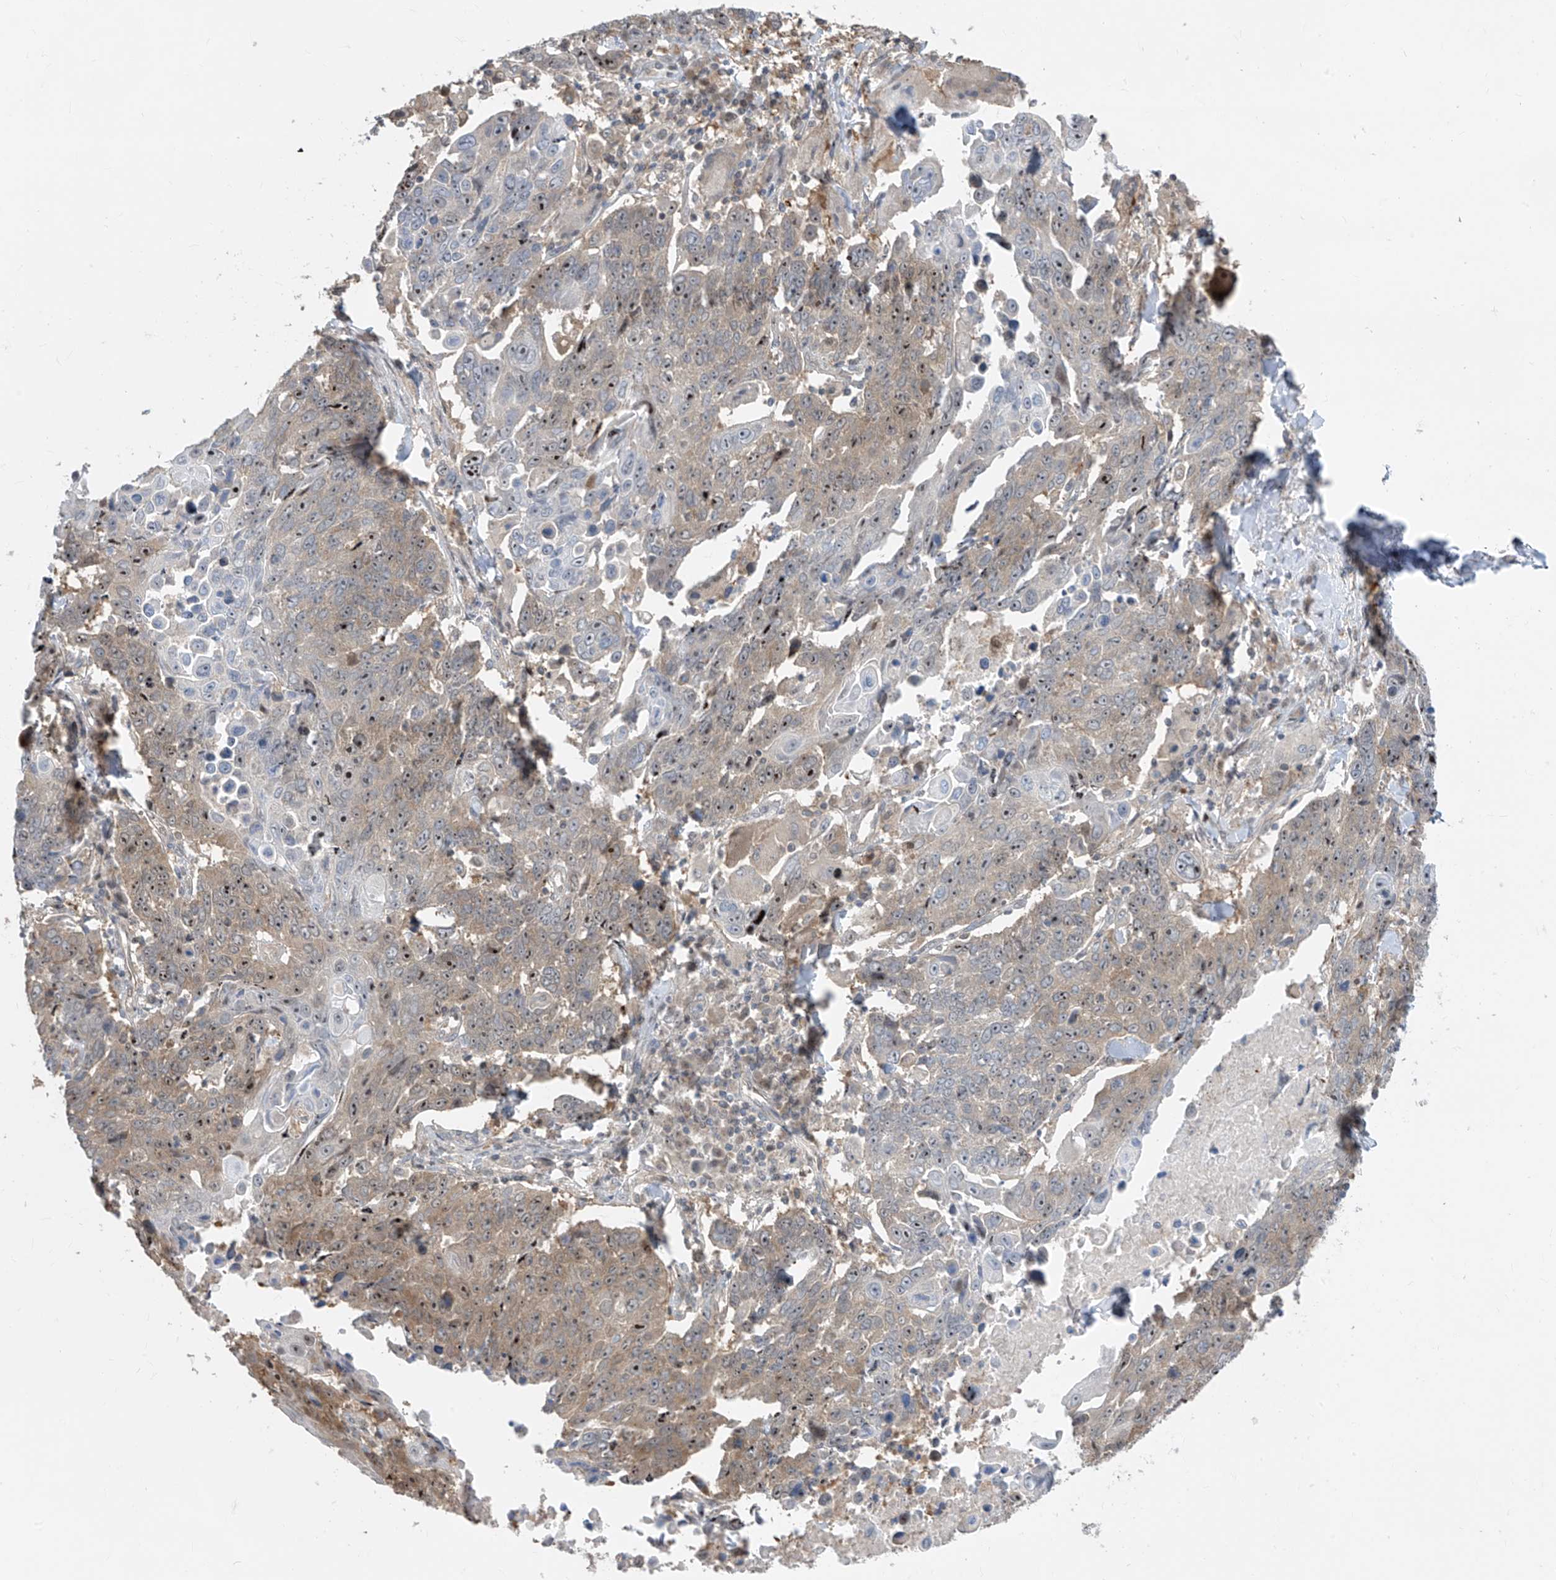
{"staining": {"intensity": "weak", "quantity": "25%-75%", "location": "cytoplasmic/membranous"}, "tissue": "lung cancer", "cell_type": "Tumor cells", "image_type": "cancer", "snomed": [{"axis": "morphology", "description": "Squamous cell carcinoma, NOS"}, {"axis": "topography", "description": "Lung"}], "caption": "A high-resolution image shows immunohistochemistry (IHC) staining of lung cancer, which exhibits weak cytoplasmic/membranous positivity in approximately 25%-75% of tumor cells. (DAB IHC, brown staining for protein, blue staining for nuclei).", "gene": "TTC38", "patient": {"sex": "male", "age": 66}}